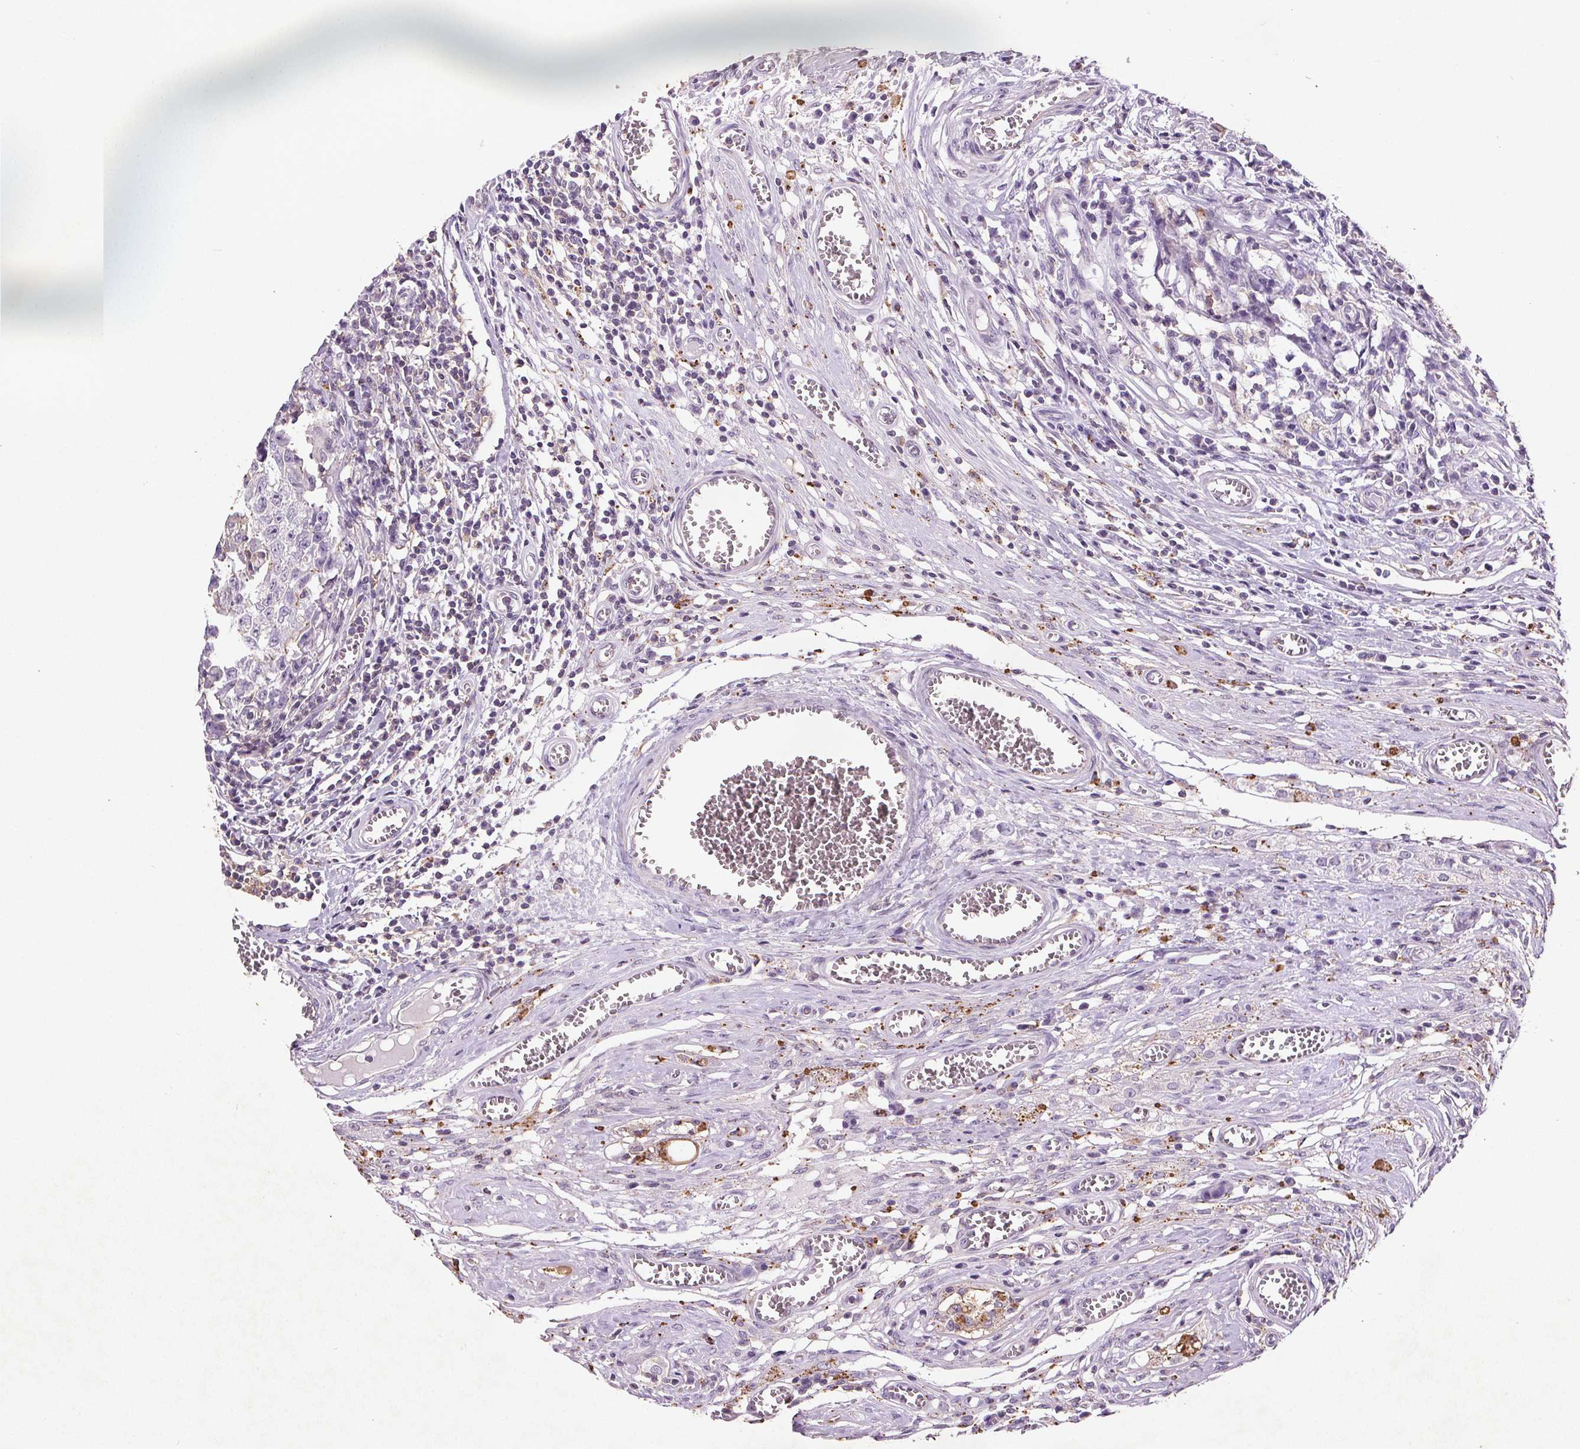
{"staining": {"intensity": "negative", "quantity": "none", "location": "none"}, "tissue": "testis cancer", "cell_type": "Tumor cells", "image_type": "cancer", "snomed": [{"axis": "morphology", "description": "Carcinoma, Embryonal, NOS"}, {"axis": "topography", "description": "Testis"}], "caption": "This is an IHC photomicrograph of human testis embryonal carcinoma. There is no positivity in tumor cells.", "gene": "C19orf84", "patient": {"sex": "male", "age": 36}}